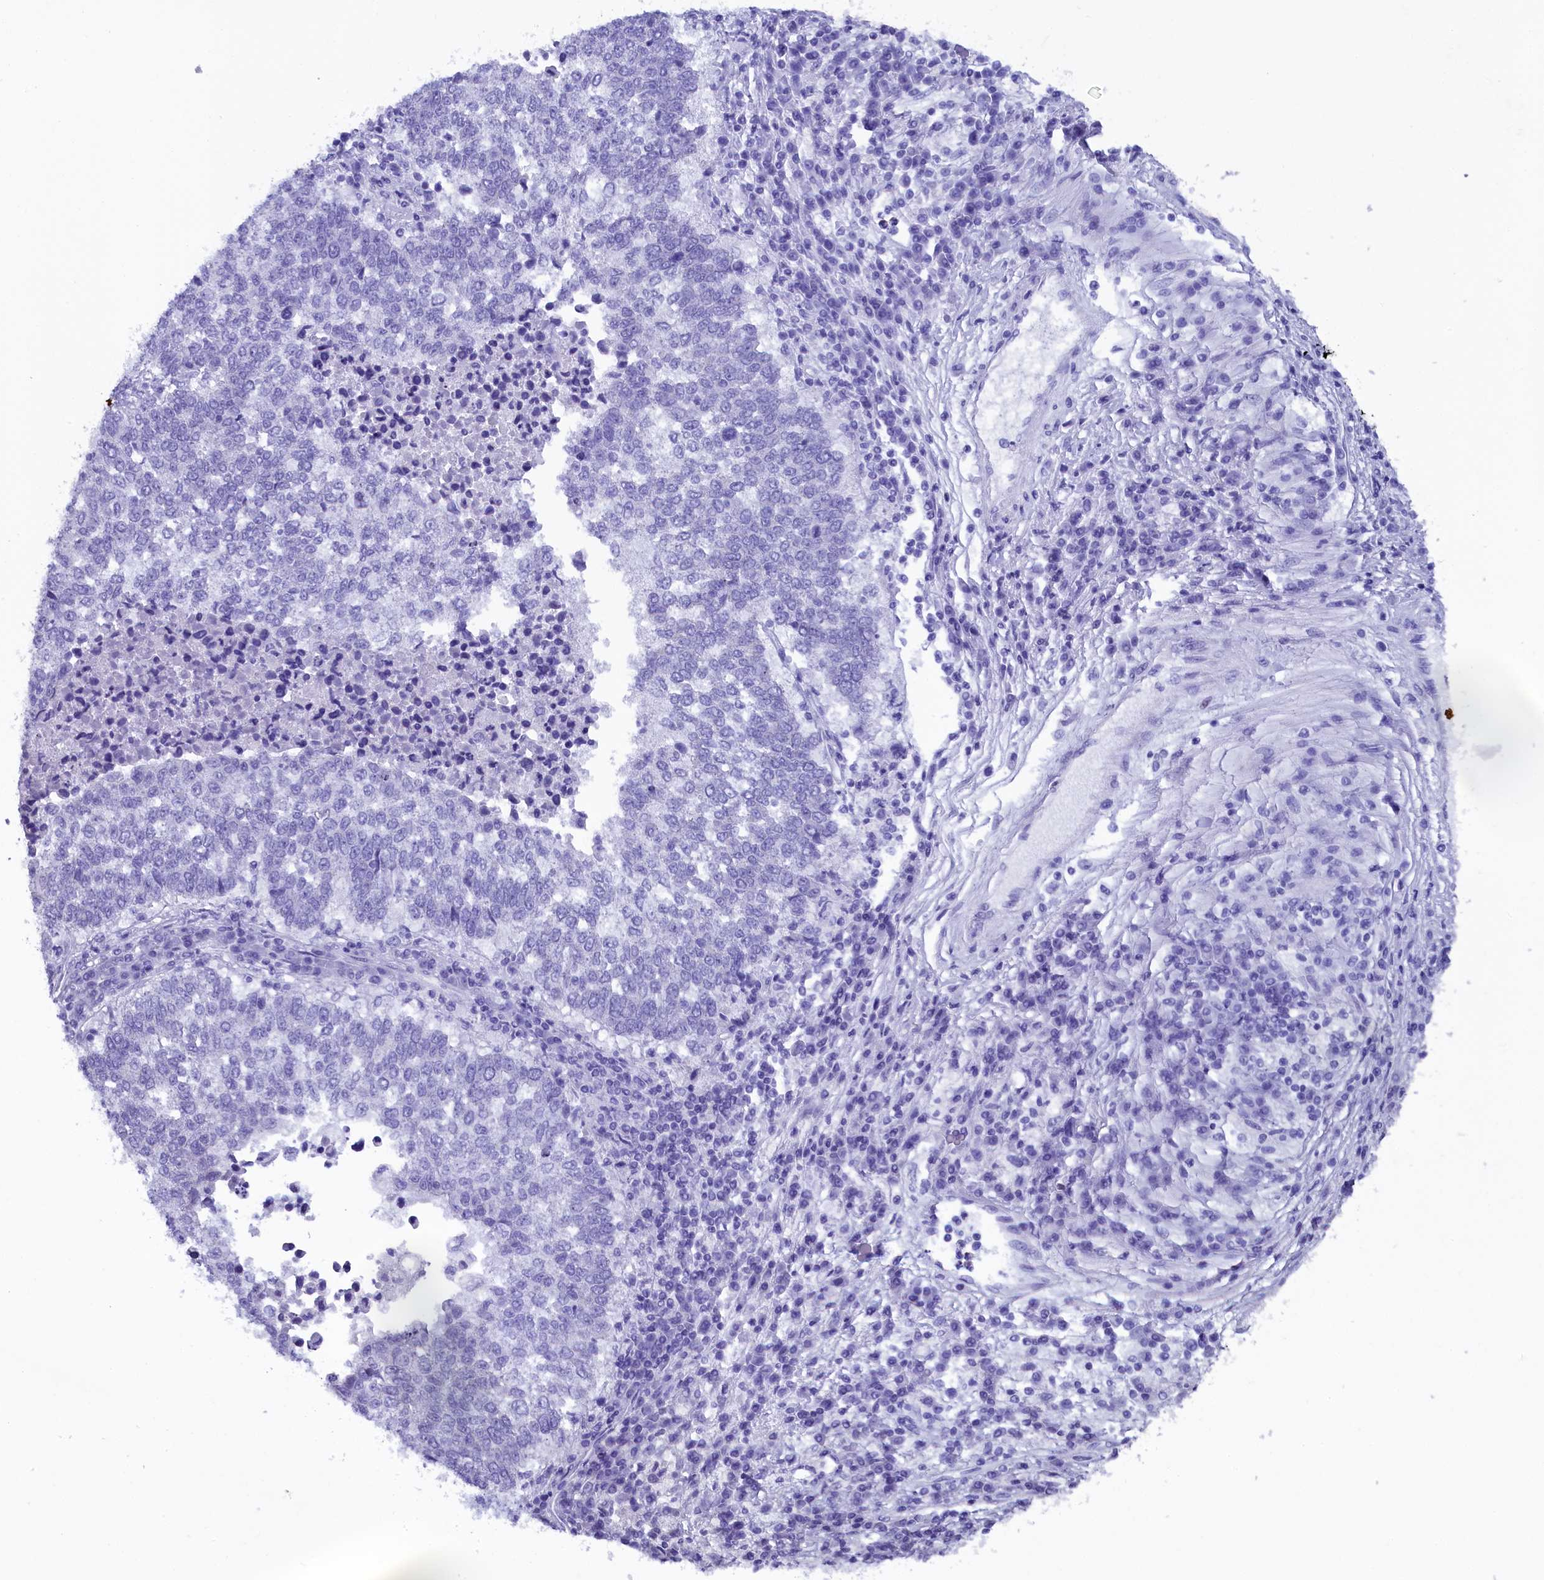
{"staining": {"intensity": "negative", "quantity": "none", "location": "none"}, "tissue": "lung cancer", "cell_type": "Tumor cells", "image_type": "cancer", "snomed": [{"axis": "morphology", "description": "Squamous cell carcinoma, NOS"}, {"axis": "topography", "description": "Lung"}], "caption": "Squamous cell carcinoma (lung) was stained to show a protein in brown. There is no significant positivity in tumor cells.", "gene": "AP3B2", "patient": {"sex": "male", "age": 73}}